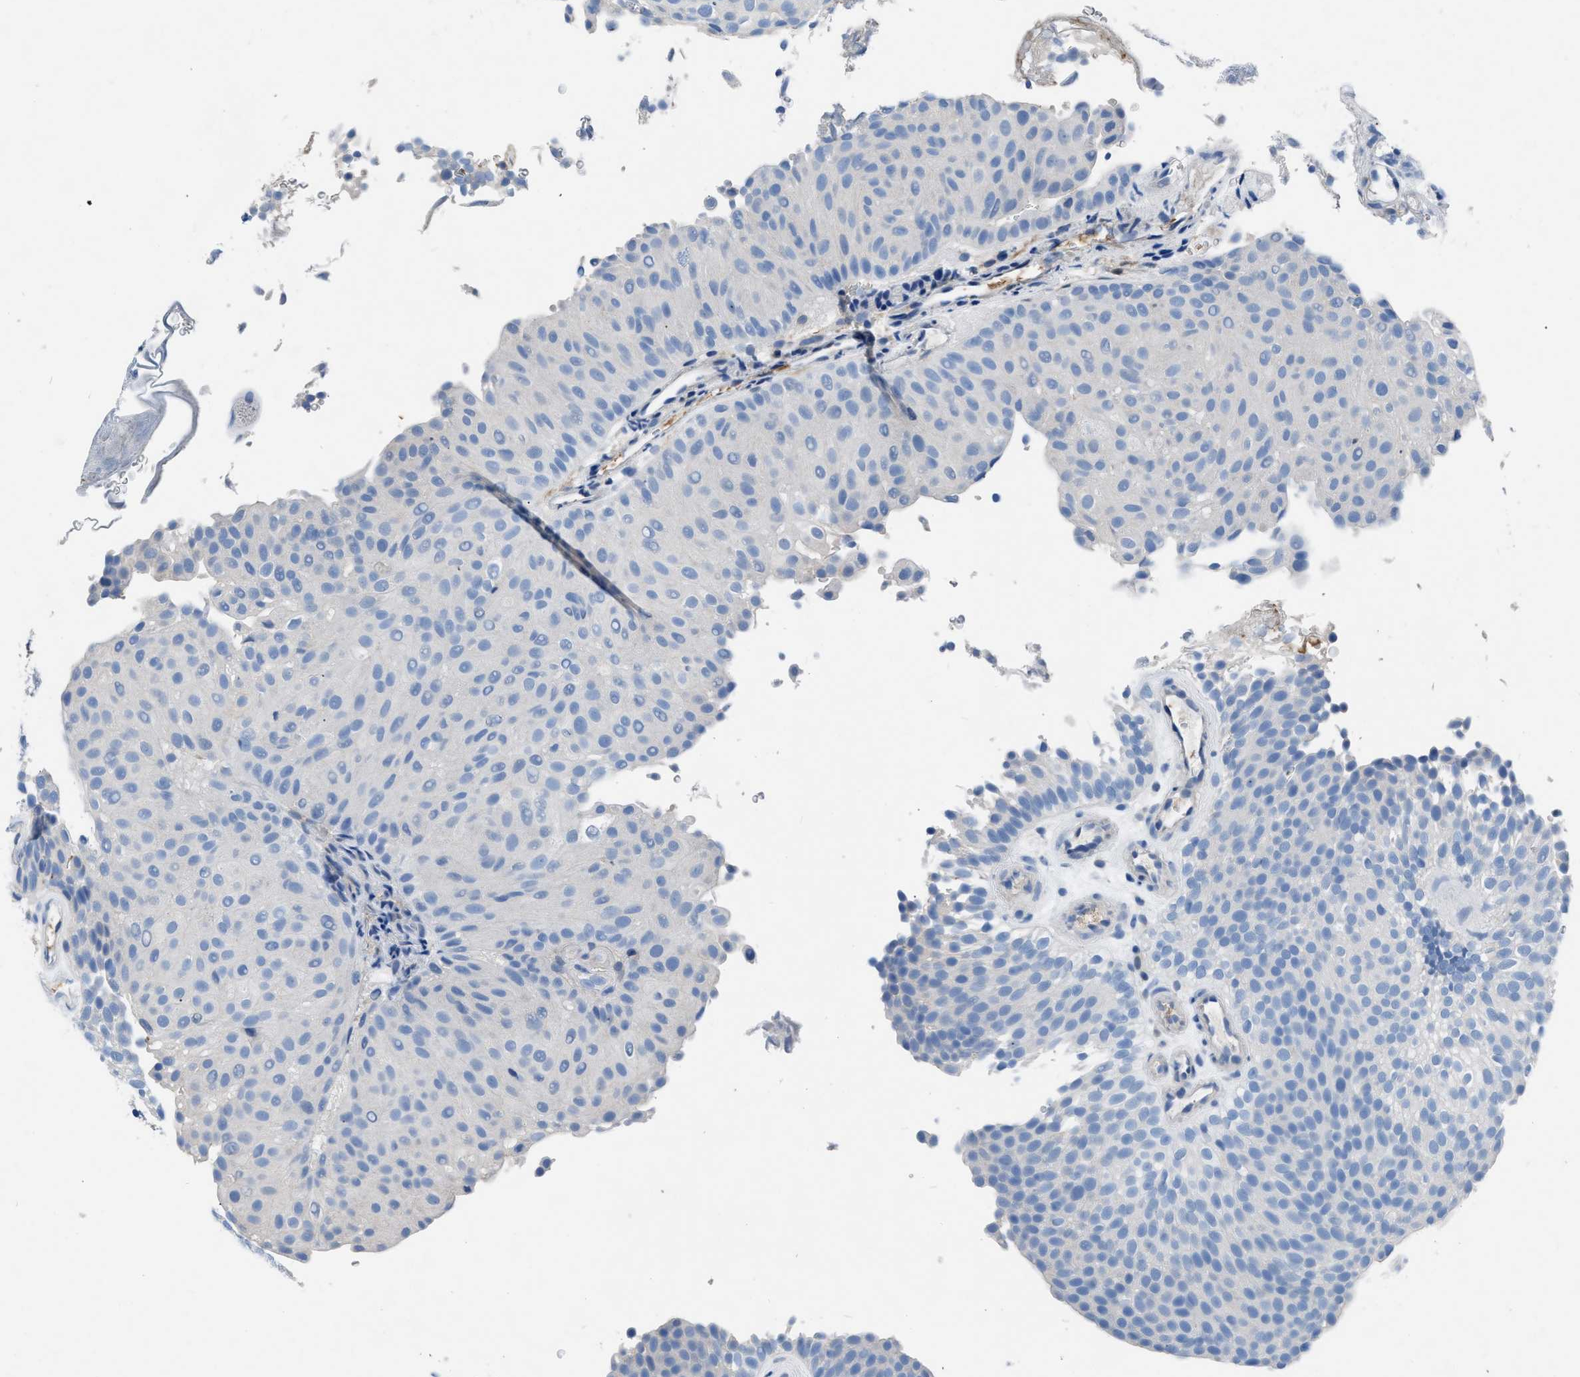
{"staining": {"intensity": "weak", "quantity": "25%-75%", "location": "cytoplasmic/membranous"}, "tissue": "urothelial cancer", "cell_type": "Tumor cells", "image_type": "cancer", "snomed": [{"axis": "morphology", "description": "Urothelial carcinoma, Low grade"}, {"axis": "topography", "description": "Urinary bladder"}], "caption": "Immunohistochemistry (DAB) staining of human urothelial cancer demonstrates weak cytoplasmic/membranous protein positivity in about 25%-75% of tumor cells. The staining was performed using DAB (3,3'-diaminobenzidine) to visualize the protein expression in brown, while the nuclei were stained in blue with hematoxylin (Magnification: 20x).", "gene": "RBP1", "patient": {"sex": "male", "age": 78}}